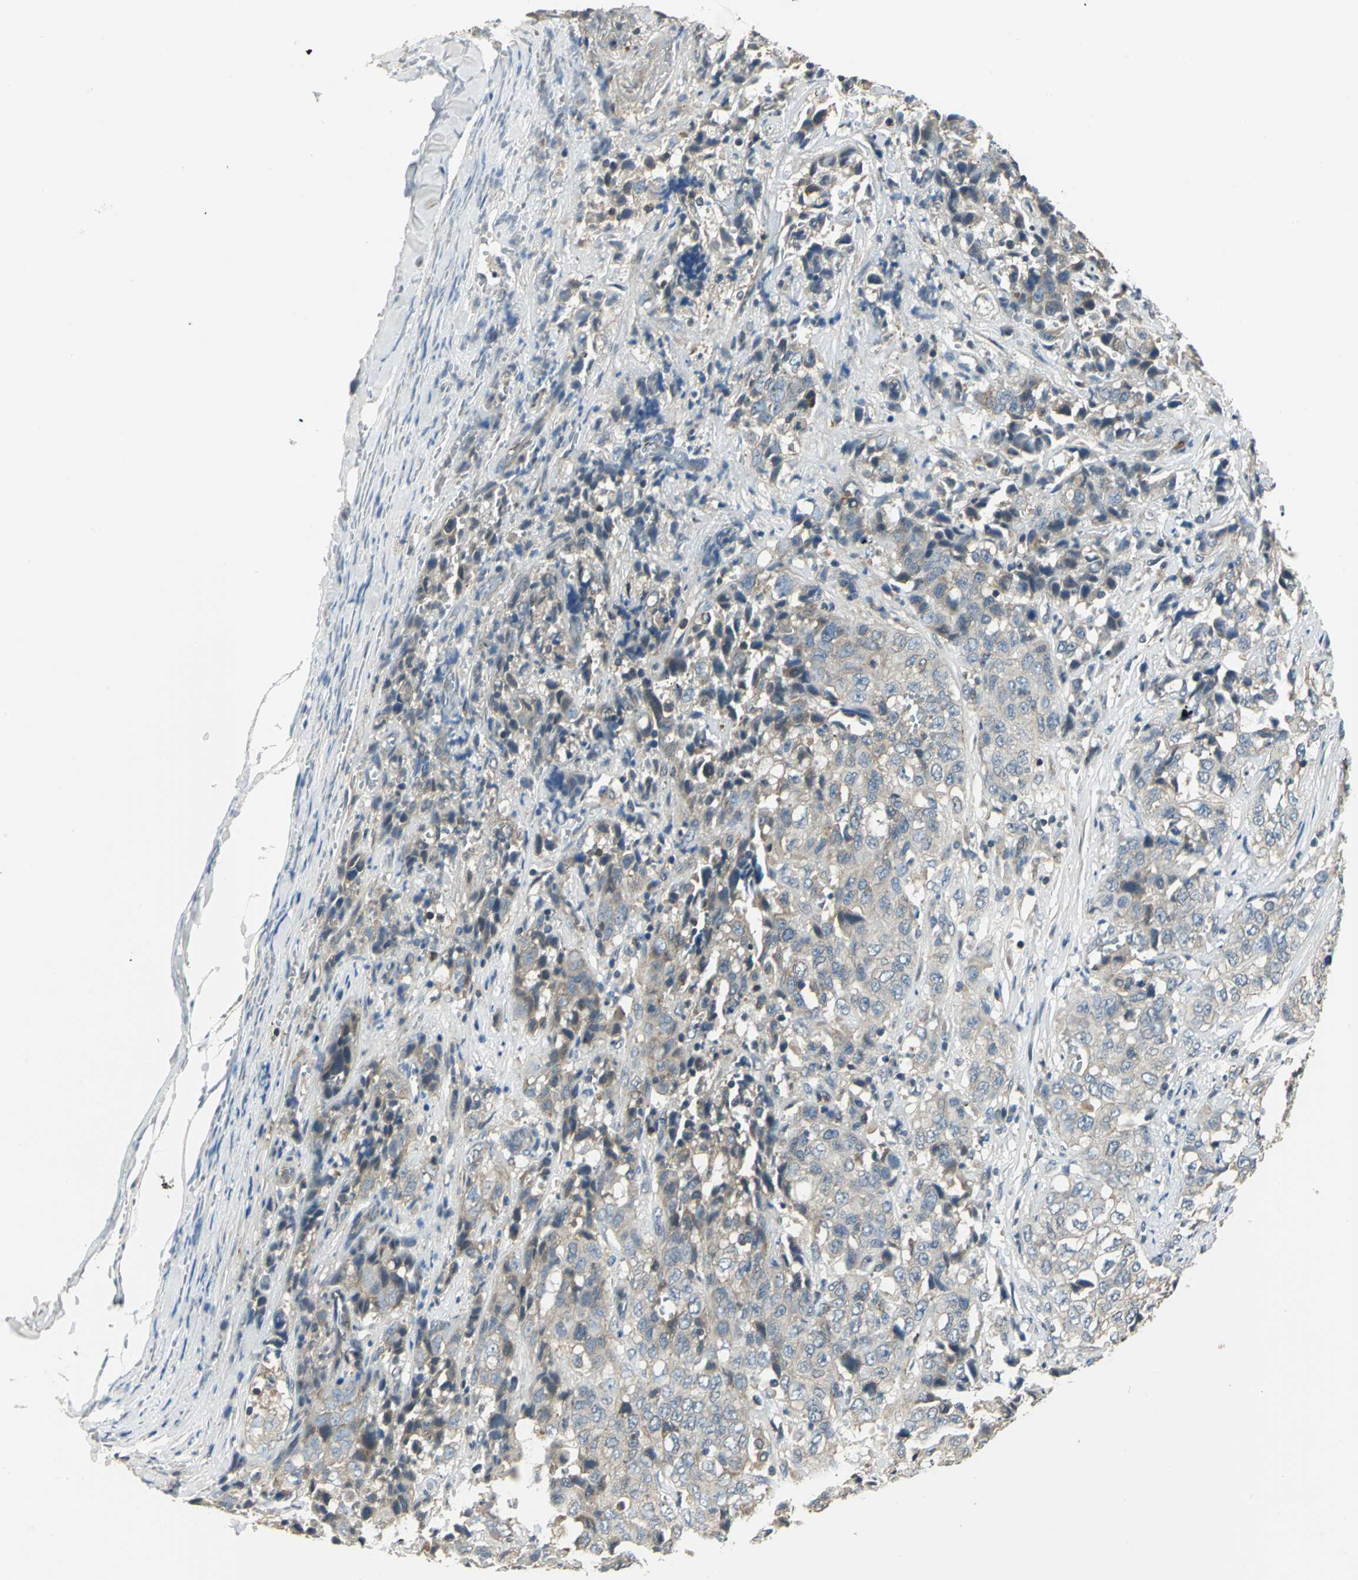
{"staining": {"intensity": "weak", "quantity": "25%-75%", "location": "cytoplasmic/membranous"}, "tissue": "stomach cancer", "cell_type": "Tumor cells", "image_type": "cancer", "snomed": [{"axis": "morphology", "description": "Adenocarcinoma, NOS"}, {"axis": "topography", "description": "Stomach"}], "caption": "Stomach cancer (adenocarcinoma) stained with IHC shows weak cytoplasmic/membranous positivity in approximately 25%-75% of tumor cells.", "gene": "RAPGEF1", "patient": {"sex": "male", "age": 48}}